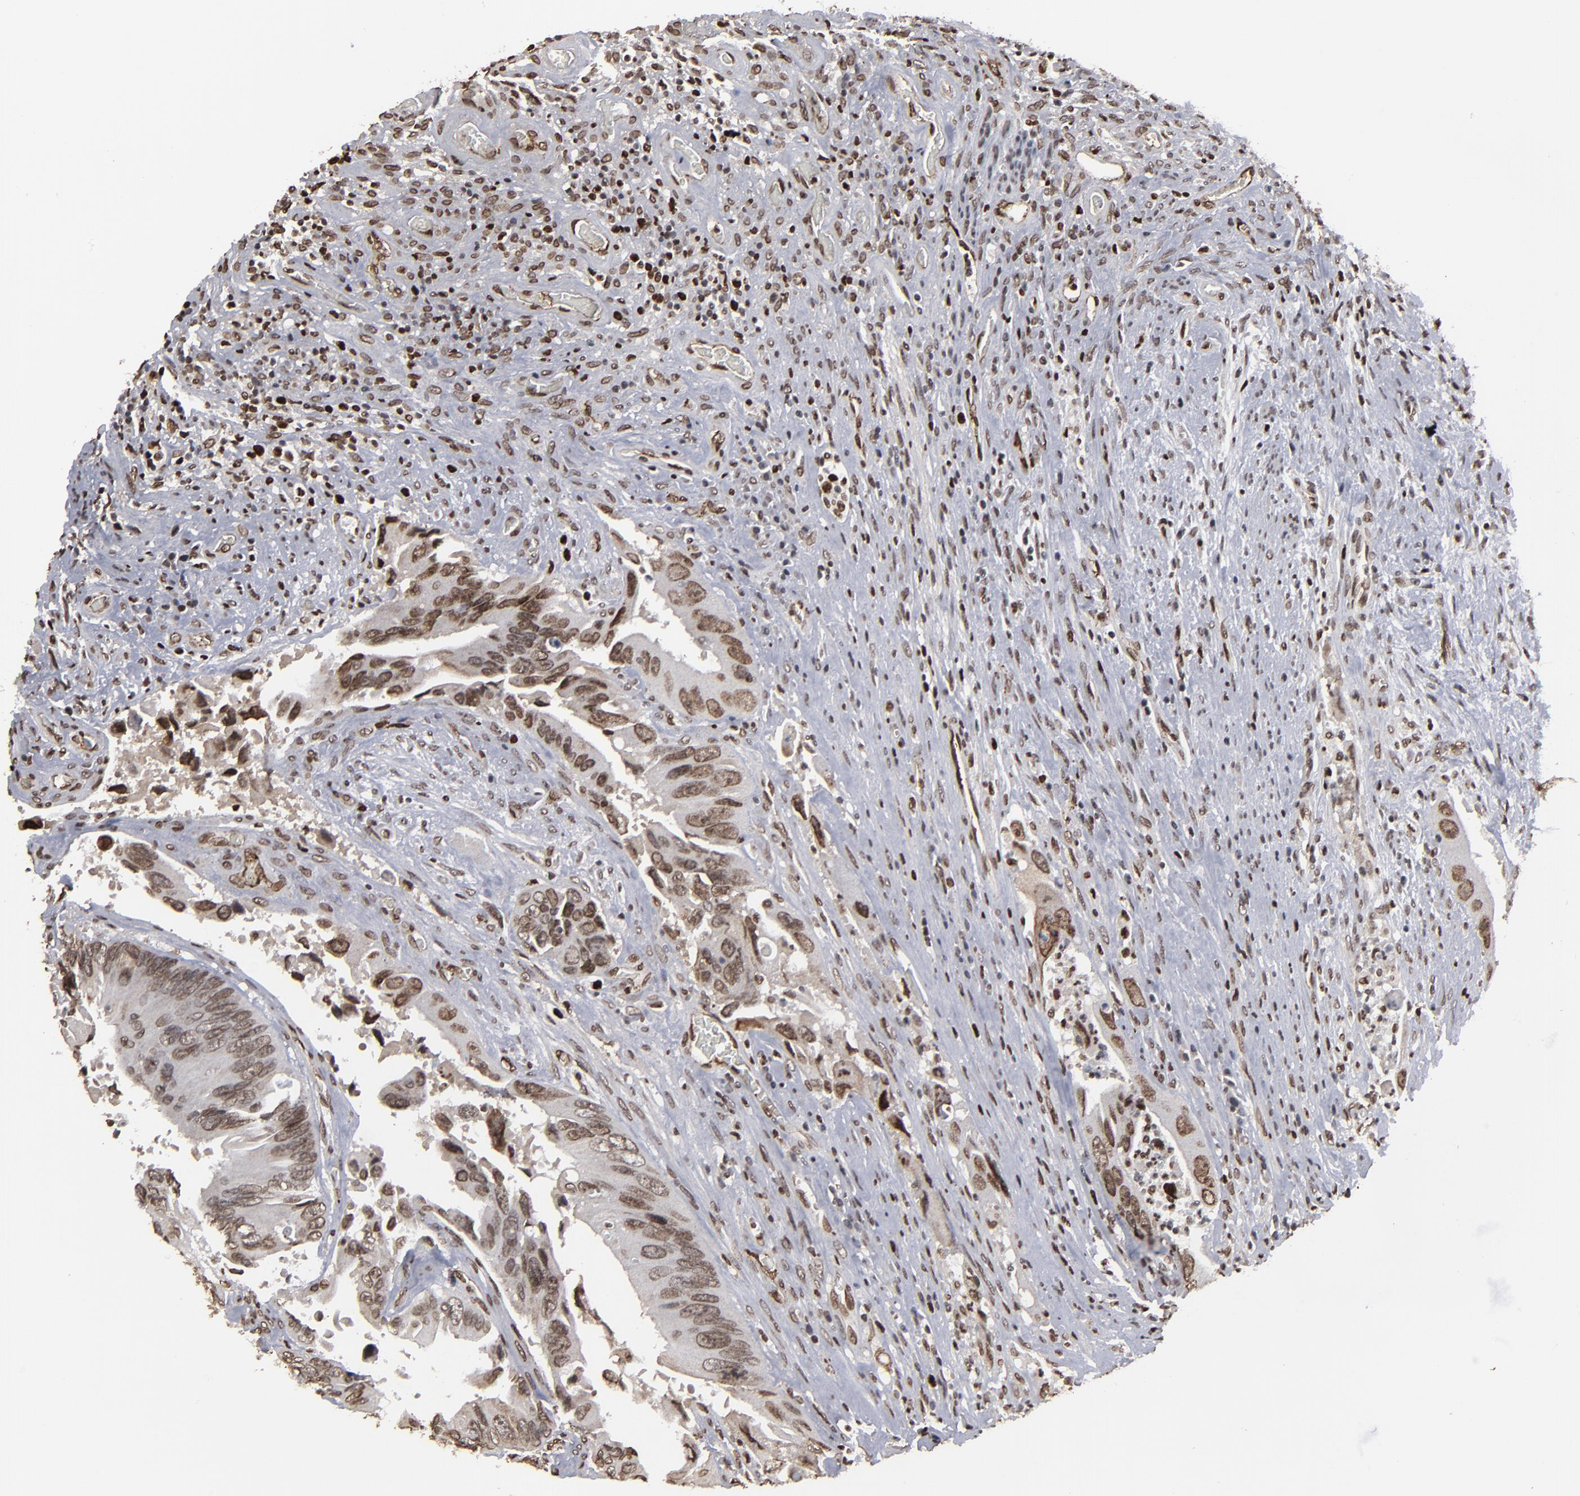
{"staining": {"intensity": "moderate", "quantity": "25%-75%", "location": "nuclear"}, "tissue": "colorectal cancer", "cell_type": "Tumor cells", "image_type": "cancer", "snomed": [{"axis": "morphology", "description": "Adenocarcinoma, NOS"}, {"axis": "topography", "description": "Rectum"}], "caption": "Tumor cells demonstrate medium levels of moderate nuclear positivity in about 25%-75% of cells in colorectal cancer.", "gene": "BAZ1A", "patient": {"sex": "male", "age": 70}}